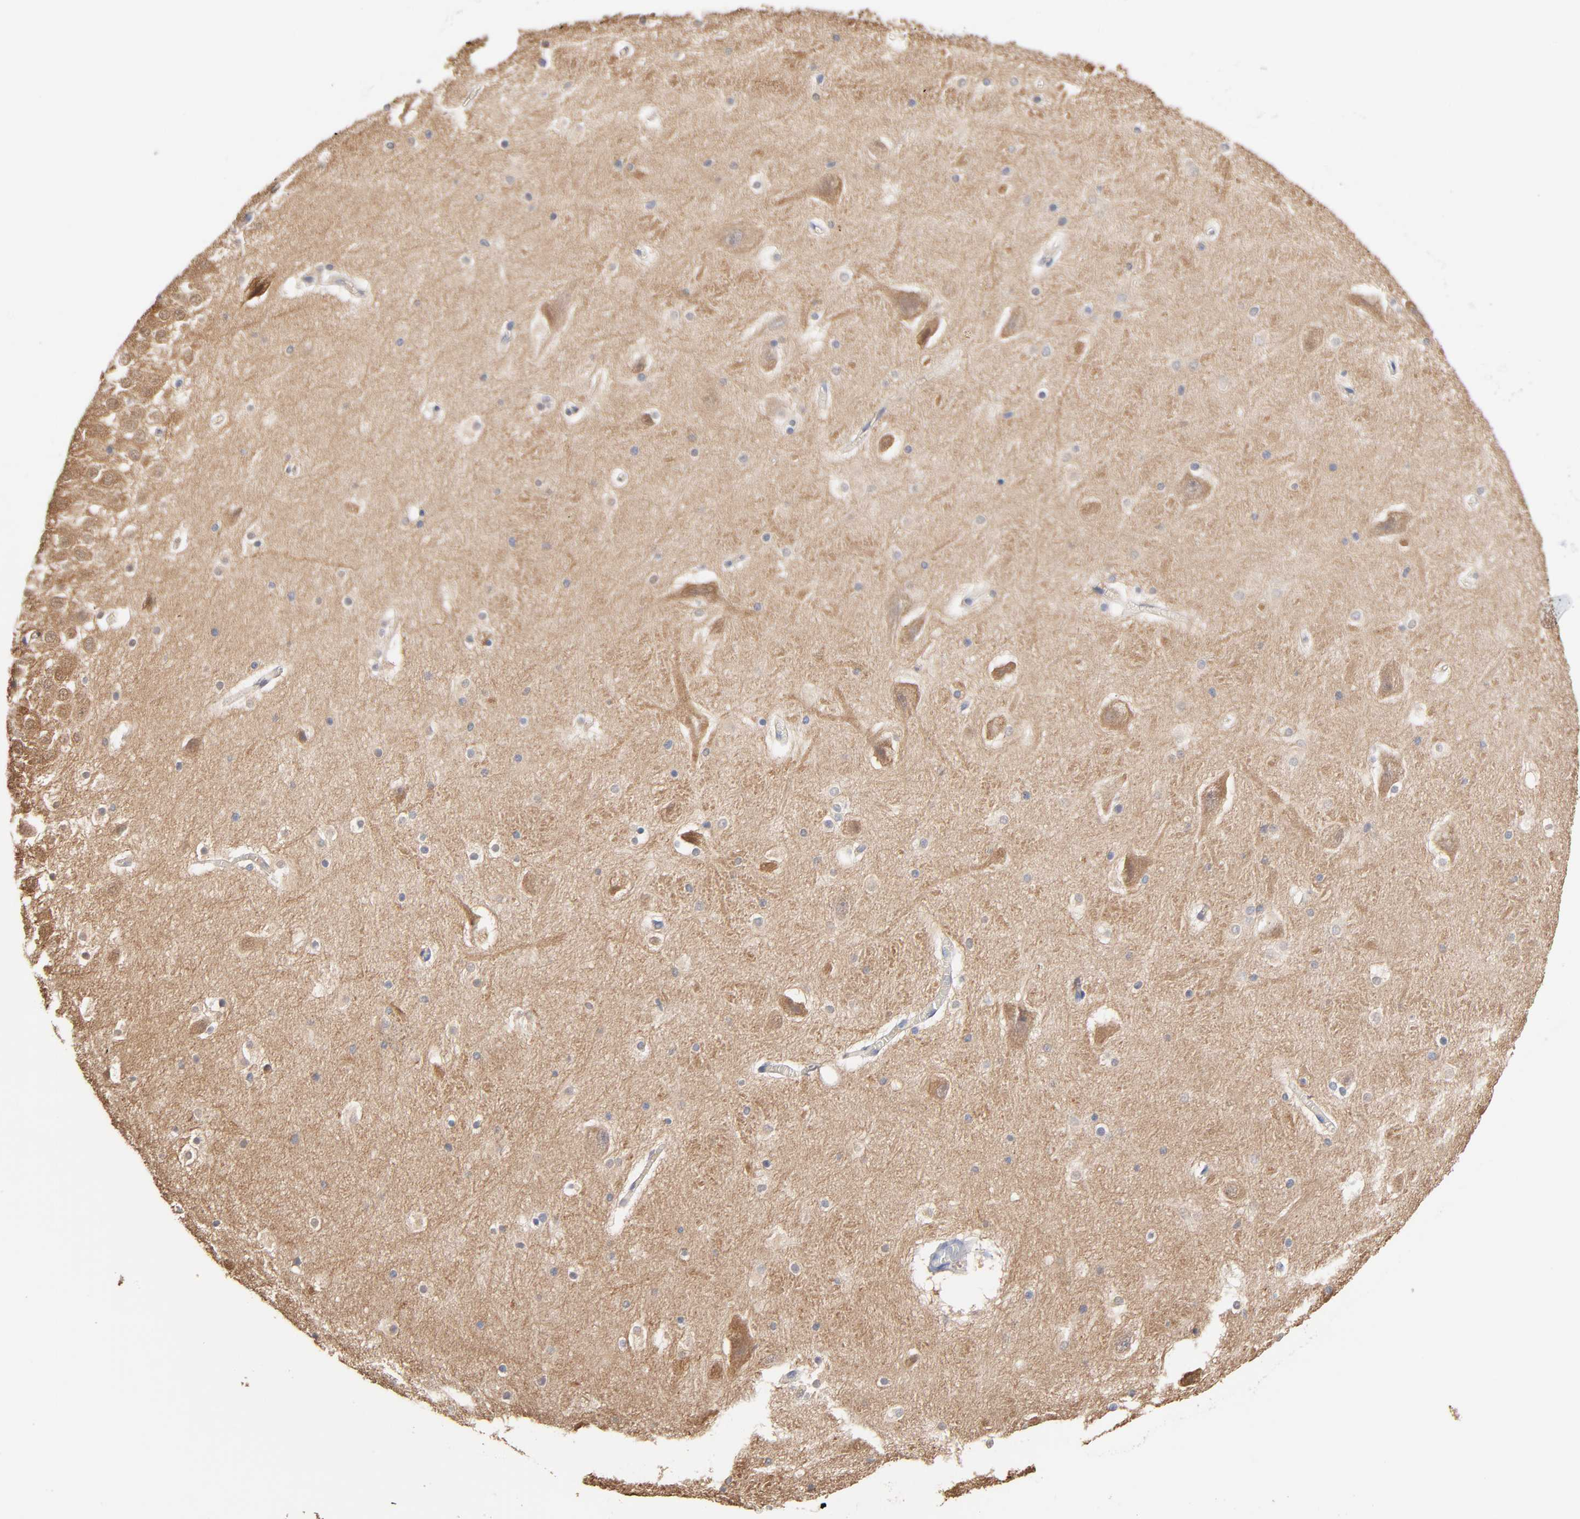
{"staining": {"intensity": "negative", "quantity": "none", "location": "none"}, "tissue": "hippocampus", "cell_type": "Glial cells", "image_type": "normal", "snomed": [{"axis": "morphology", "description": "Normal tissue, NOS"}, {"axis": "topography", "description": "Hippocampus"}], "caption": "This is an IHC image of normal human hippocampus. There is no expression in glial cells.", "gene": "ALDOA", "patient": {"sex": "male", "age": 45}}